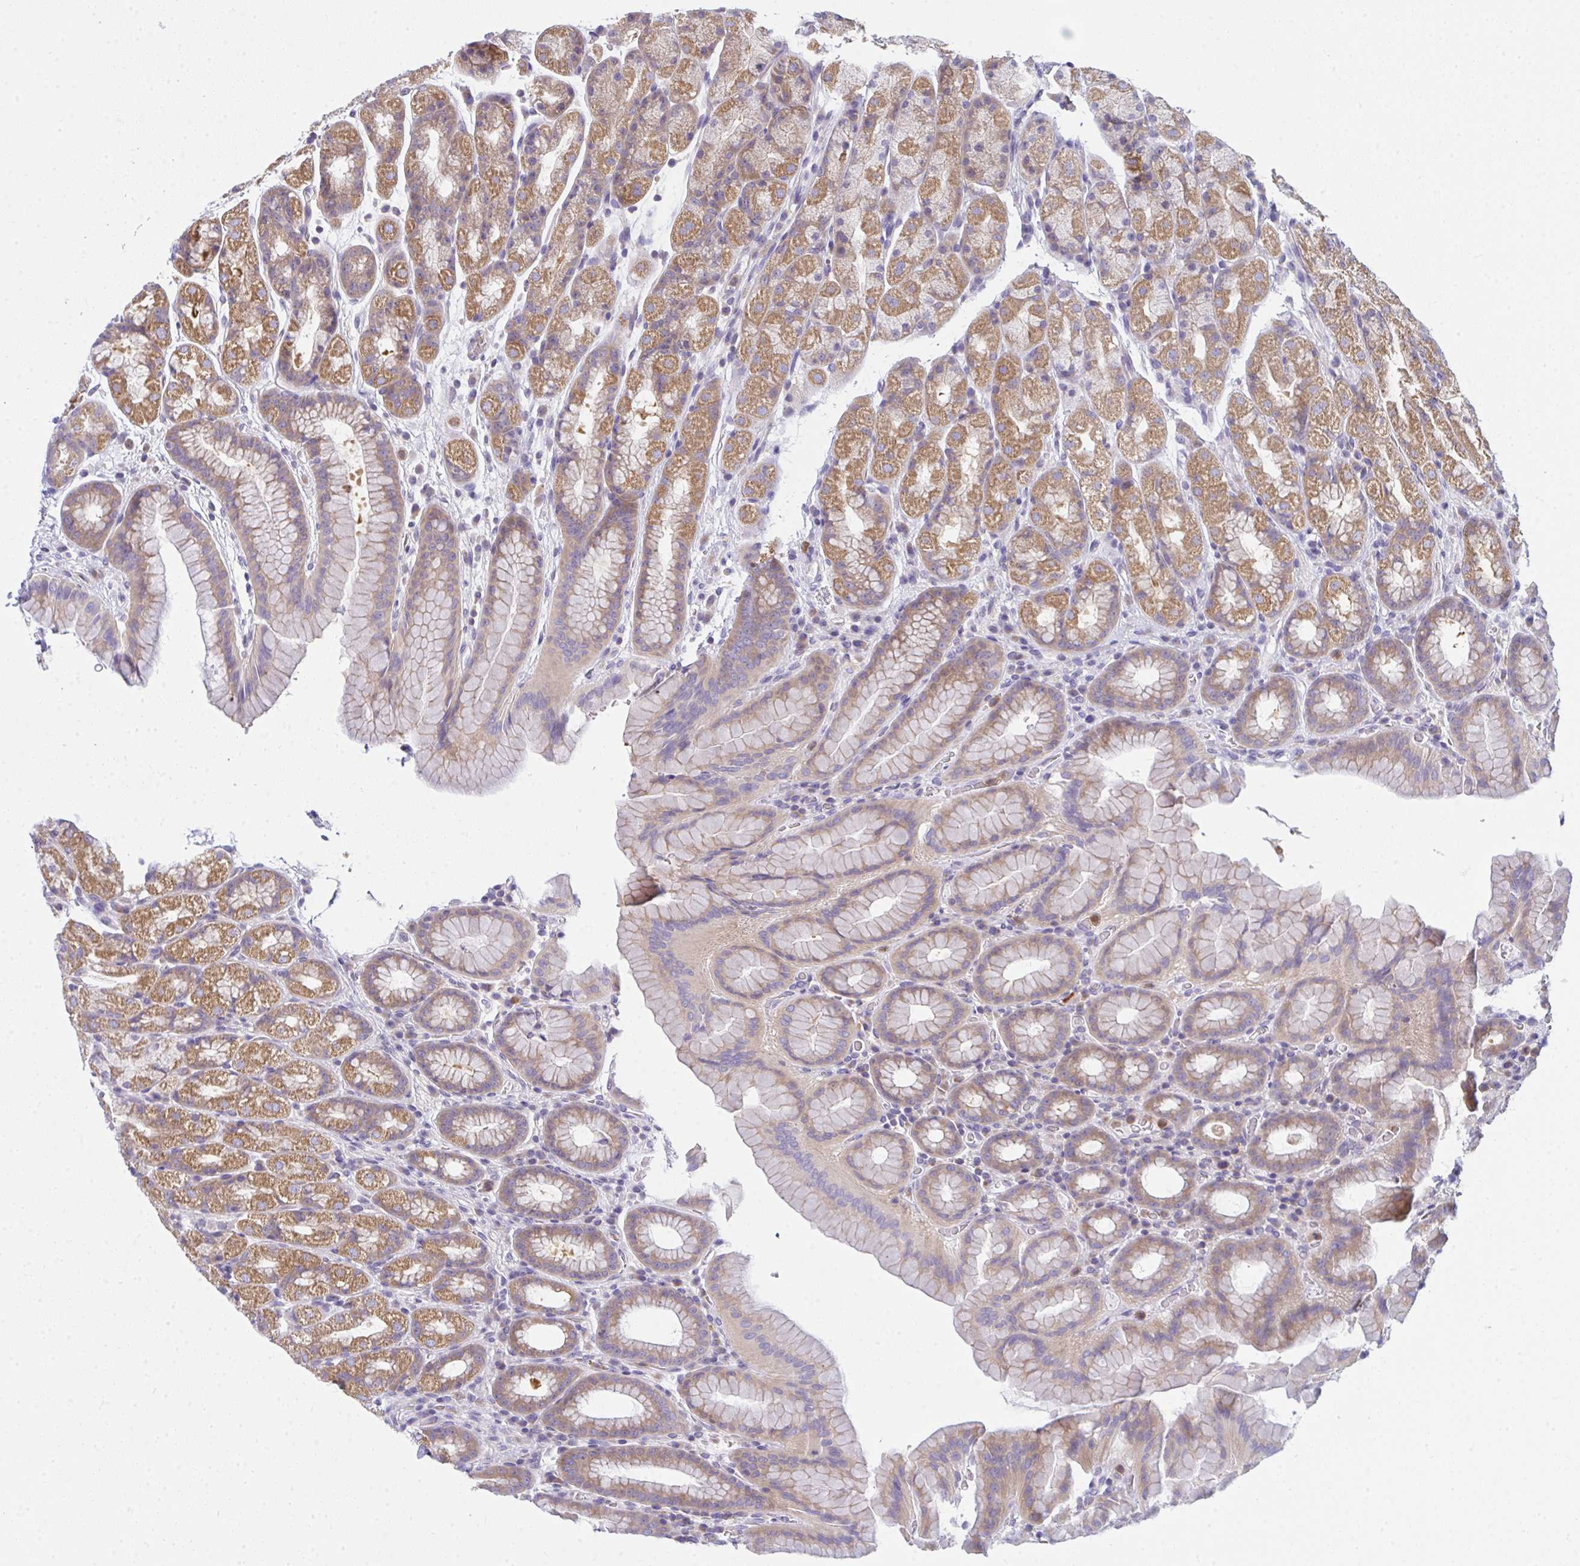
{"staining": {"intensity": "moderate", "quantity": ">75%", "location": "cytoplasmic/membranous"}, "tissue": "stomach", "cell_type": "Glandular cells", "image_type": "normal", "snomed": [{"axis": "morphology", "description": "Normal tissue, NOS"}, {"axis": "topography", "description": "Stomach, upper"}, {"axis": "topography", "description": "Stomach"}], "caption": "A brown stain labels moderate cytoplasmic/membranous expression of a protein in glandular cells of normal stomach. The staining is performed using DAB (3,3'-diaminobenzidine) brown chromogen to label protein expression. The nuclei are counter-stained blue using hematoxylin.", "gene": "SLC30A6", "patient": {"sex": "male", "age": 68}}